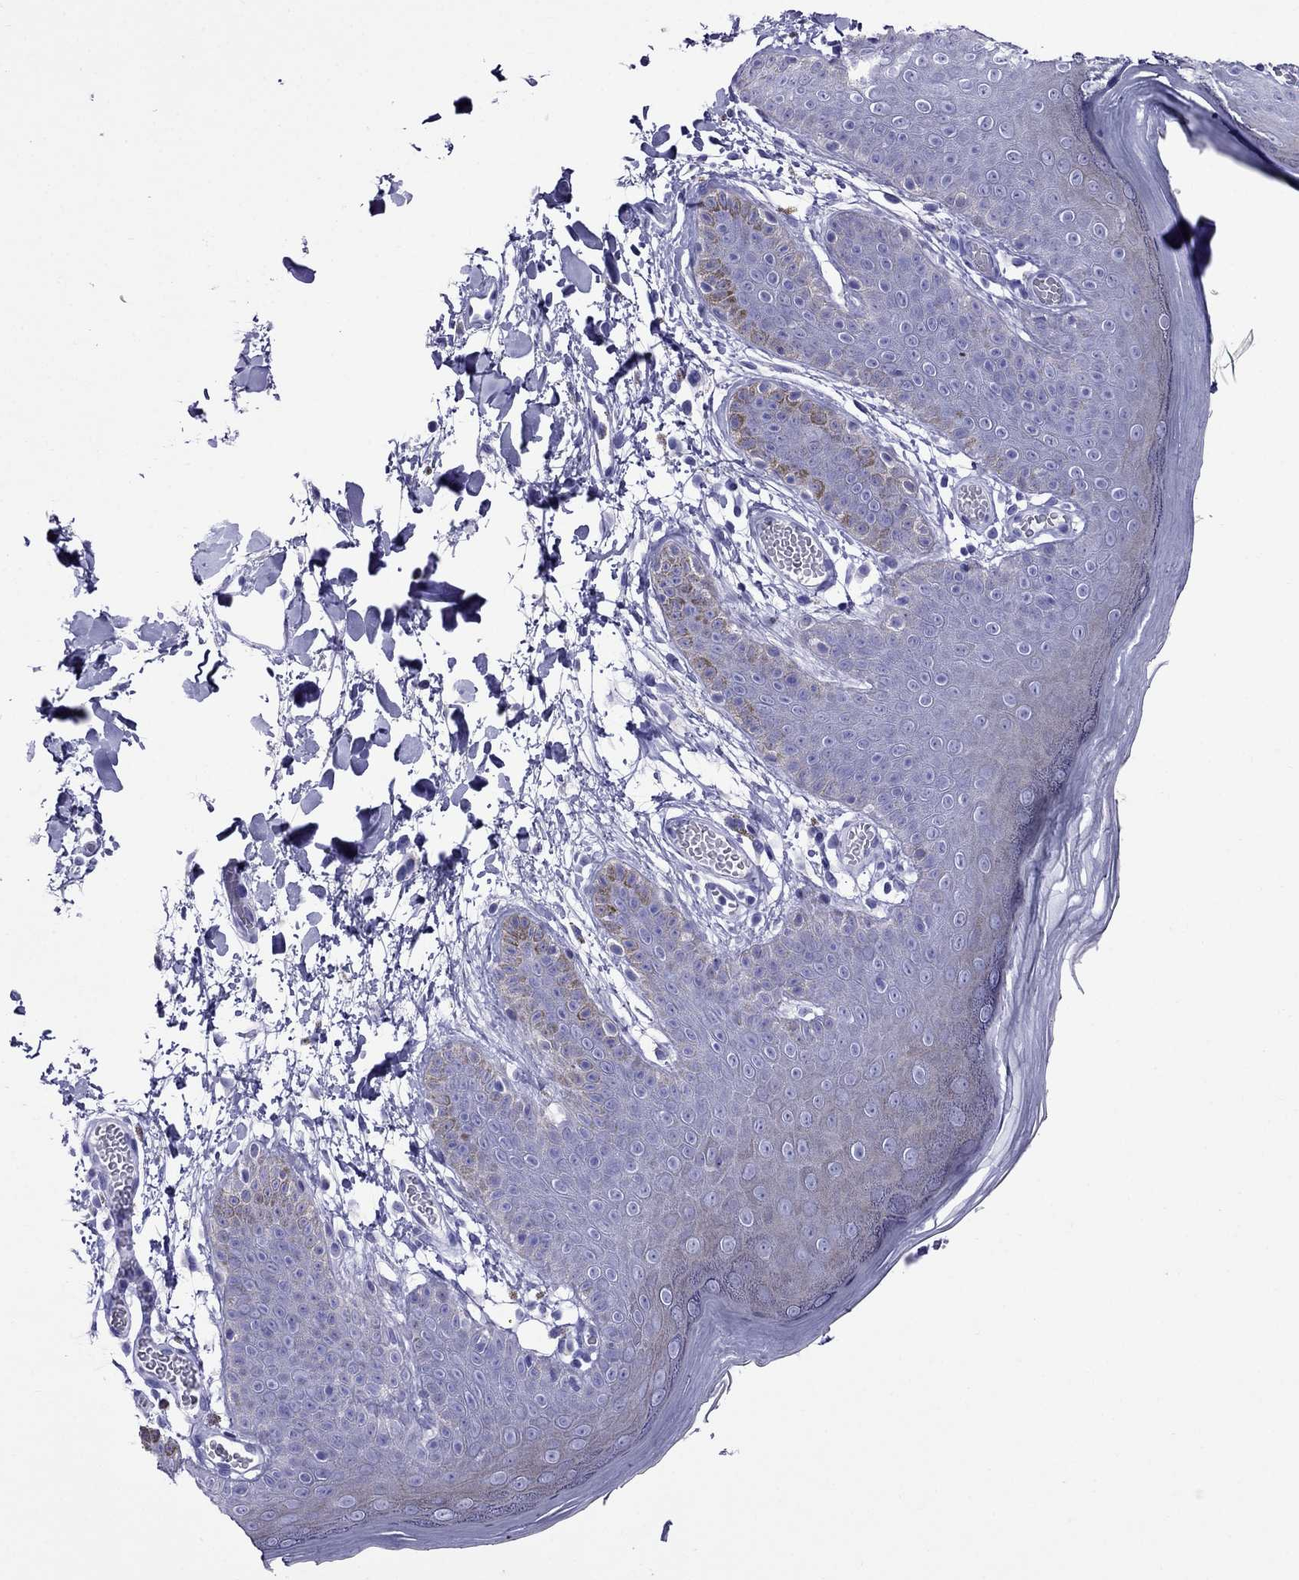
{"staining": {"intensity": "weak", "quantity": "<25%", "location": "cytoplasmic/membranous"}, "tissue": "skin", "cell_type": "Epidermal cells", "image_type": "normal", "snomed": [{"axis": "morphology", "description": "Normal tissue, NOS"}, {"axis": "topography", "description": "Anal"}], "caption": "Immunohistochemistry histopathology image of unremarkable skin: skin stained with DAB shows no significant protein staining in epidermal cells.", "gene": "CRYBA1", "patient": {"sex": "male", "age": 53}}